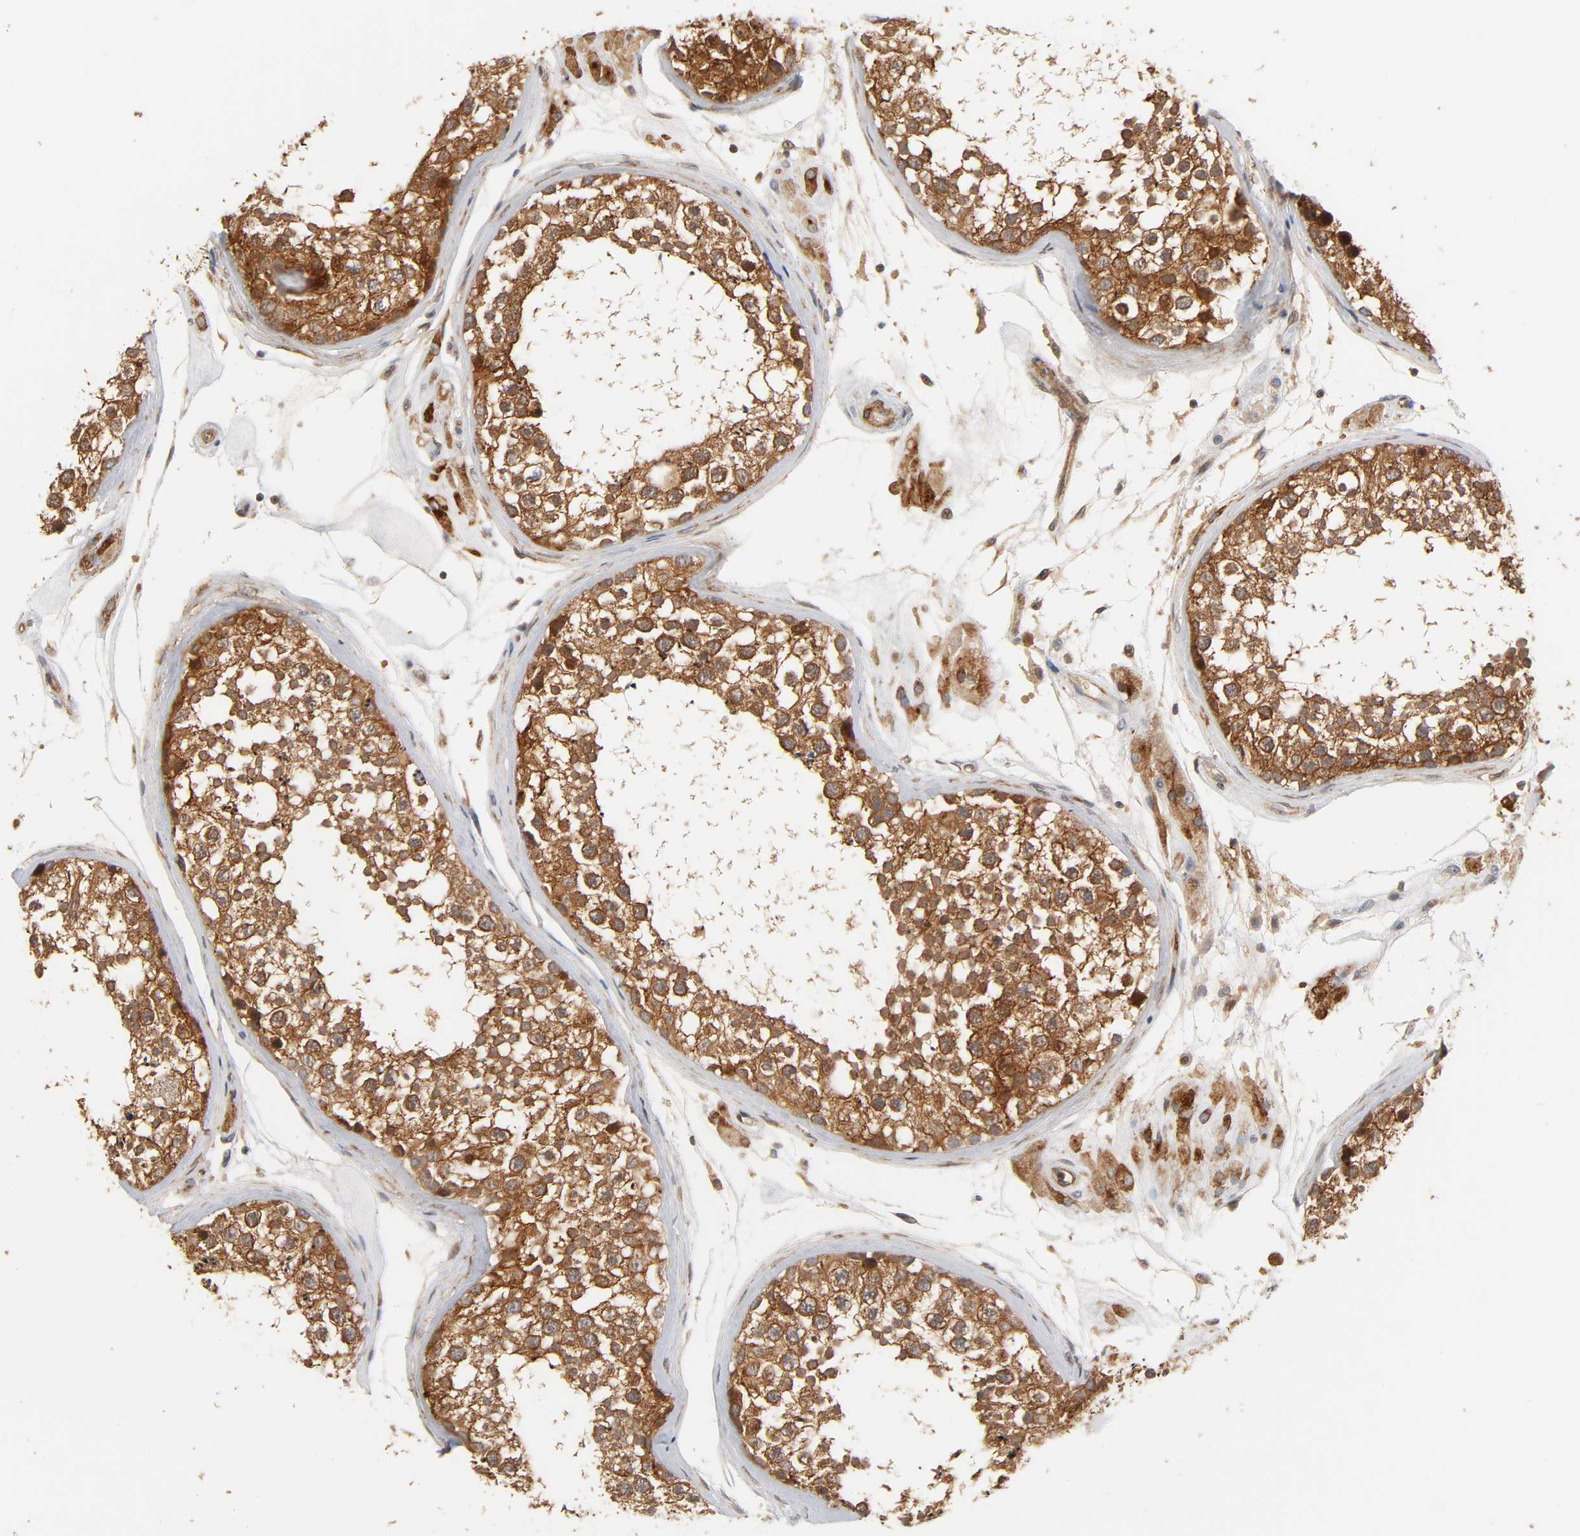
{"staining": {"intensity": "moderate", "quantity": ">75%", "location": "cytoplasmic/membranous"}, "tissue": "testis", "cell_type": "Cells in seminiferous ducts", "image_type": "normal", "snomed": [{"axis": "morphology", "description": "Normal tissue, NOS"}, {"axis": "topography", "description": "Testis"}], "caption": "The micrograph exhibits staining of unremarkable testis, revealing moderate cytoplasmic/membranous protein positivity (brown color) within cells in seminiferous ducts. The protein is stained brown, and the nuclei are stained in blue (DAB (3,3'-diaminobenzidine) IHC with brightfield microscopy, high magnification).", "gene": "NEMF", "patient": {"sex": "male", "age": 46}}